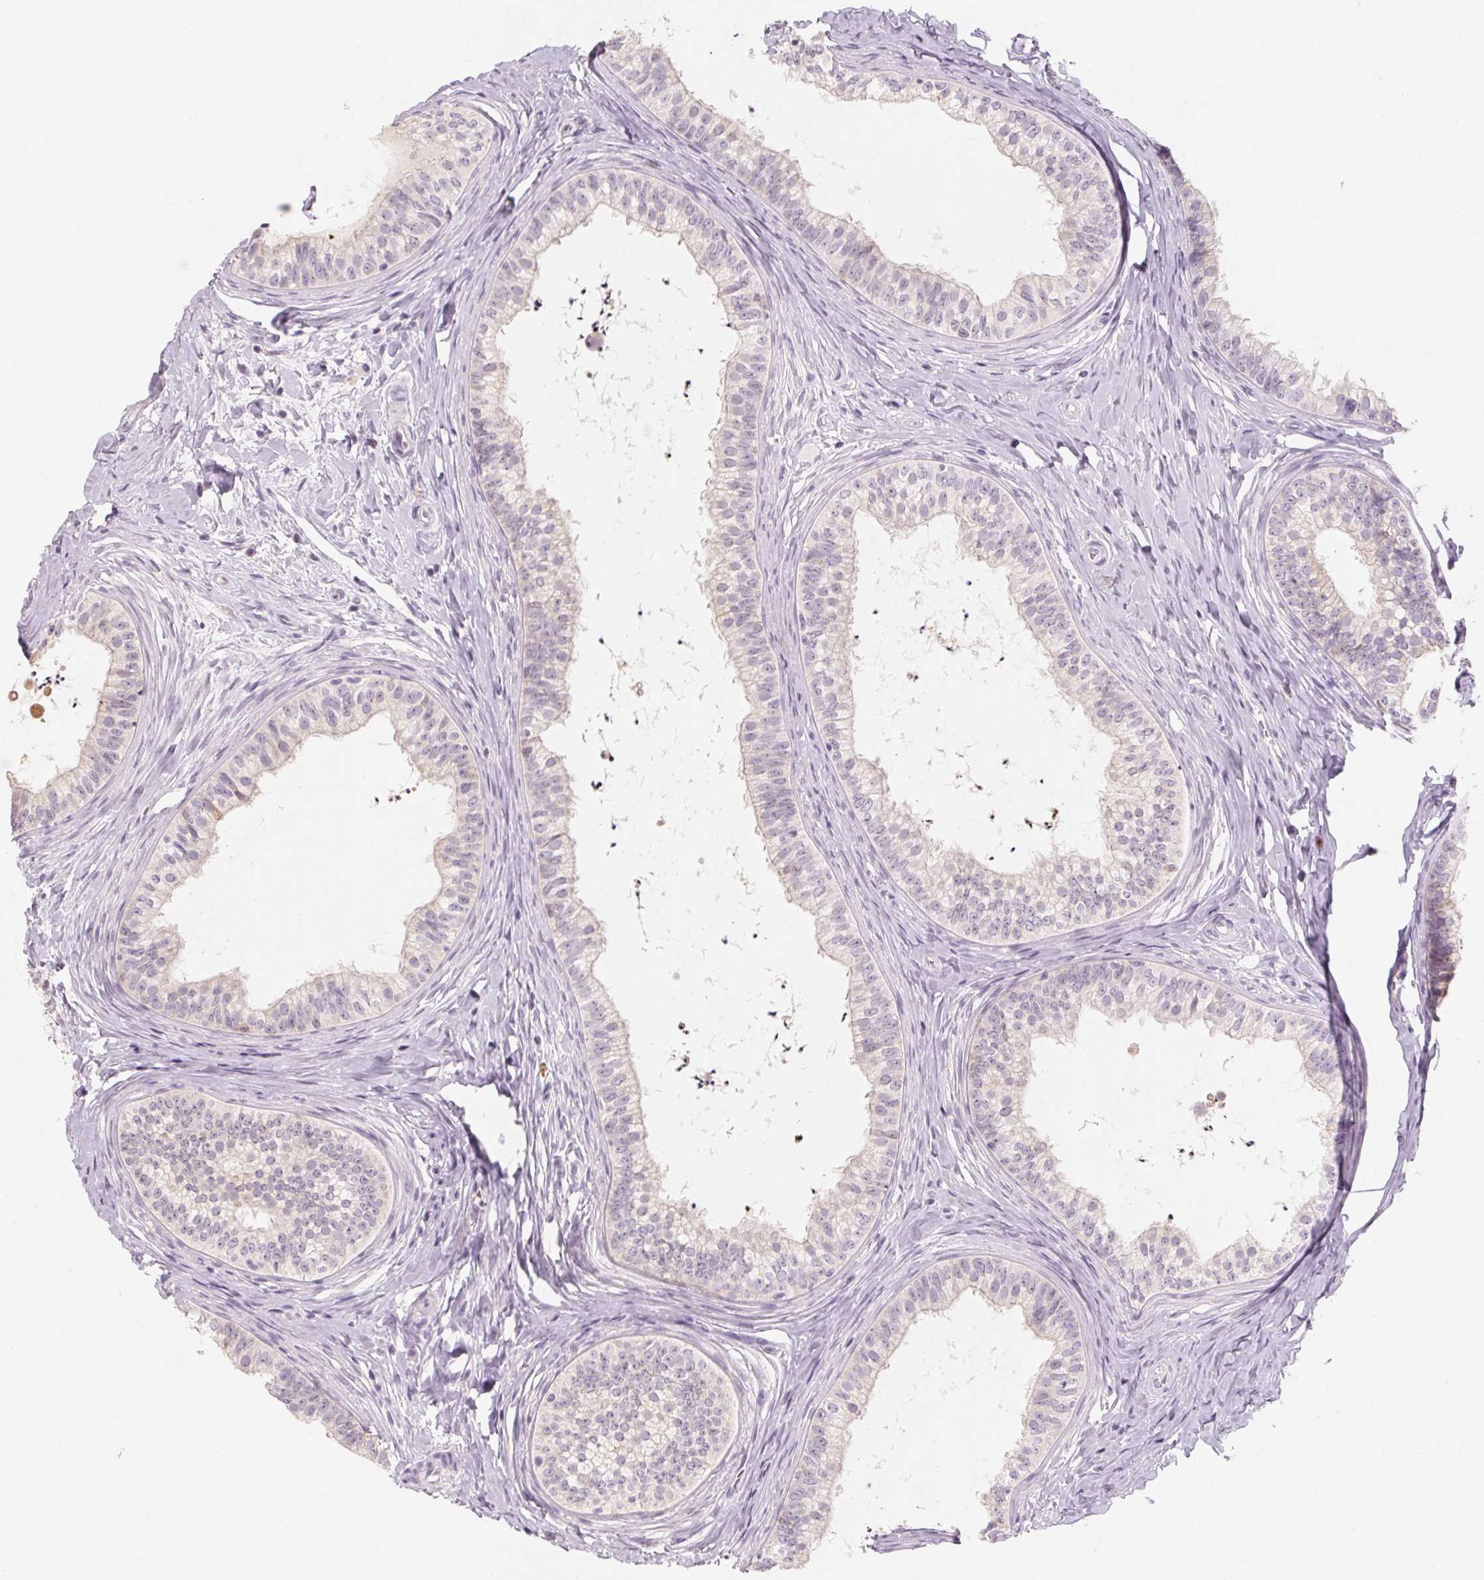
{"staining": {"intensity": "weak", "quantity": "25%-75%", "location": "cytoplasmic/membranous"}, "tissue": "epididymis", "cell_type": "Glandular cells", "image_type": "normal", "snomed": [{"axis": "morphology", "description": "Normal tissue, NOS"}, {"axis": "topography", "description": "Epididymis"}], "caption": "A low amount of weak cytoplasmic/membranous positivity is present in about 25%-75% of glandular cells in normal epididymis.", "gene": "CAPZA3", "patient": {"sex": "male", "age": 24}}